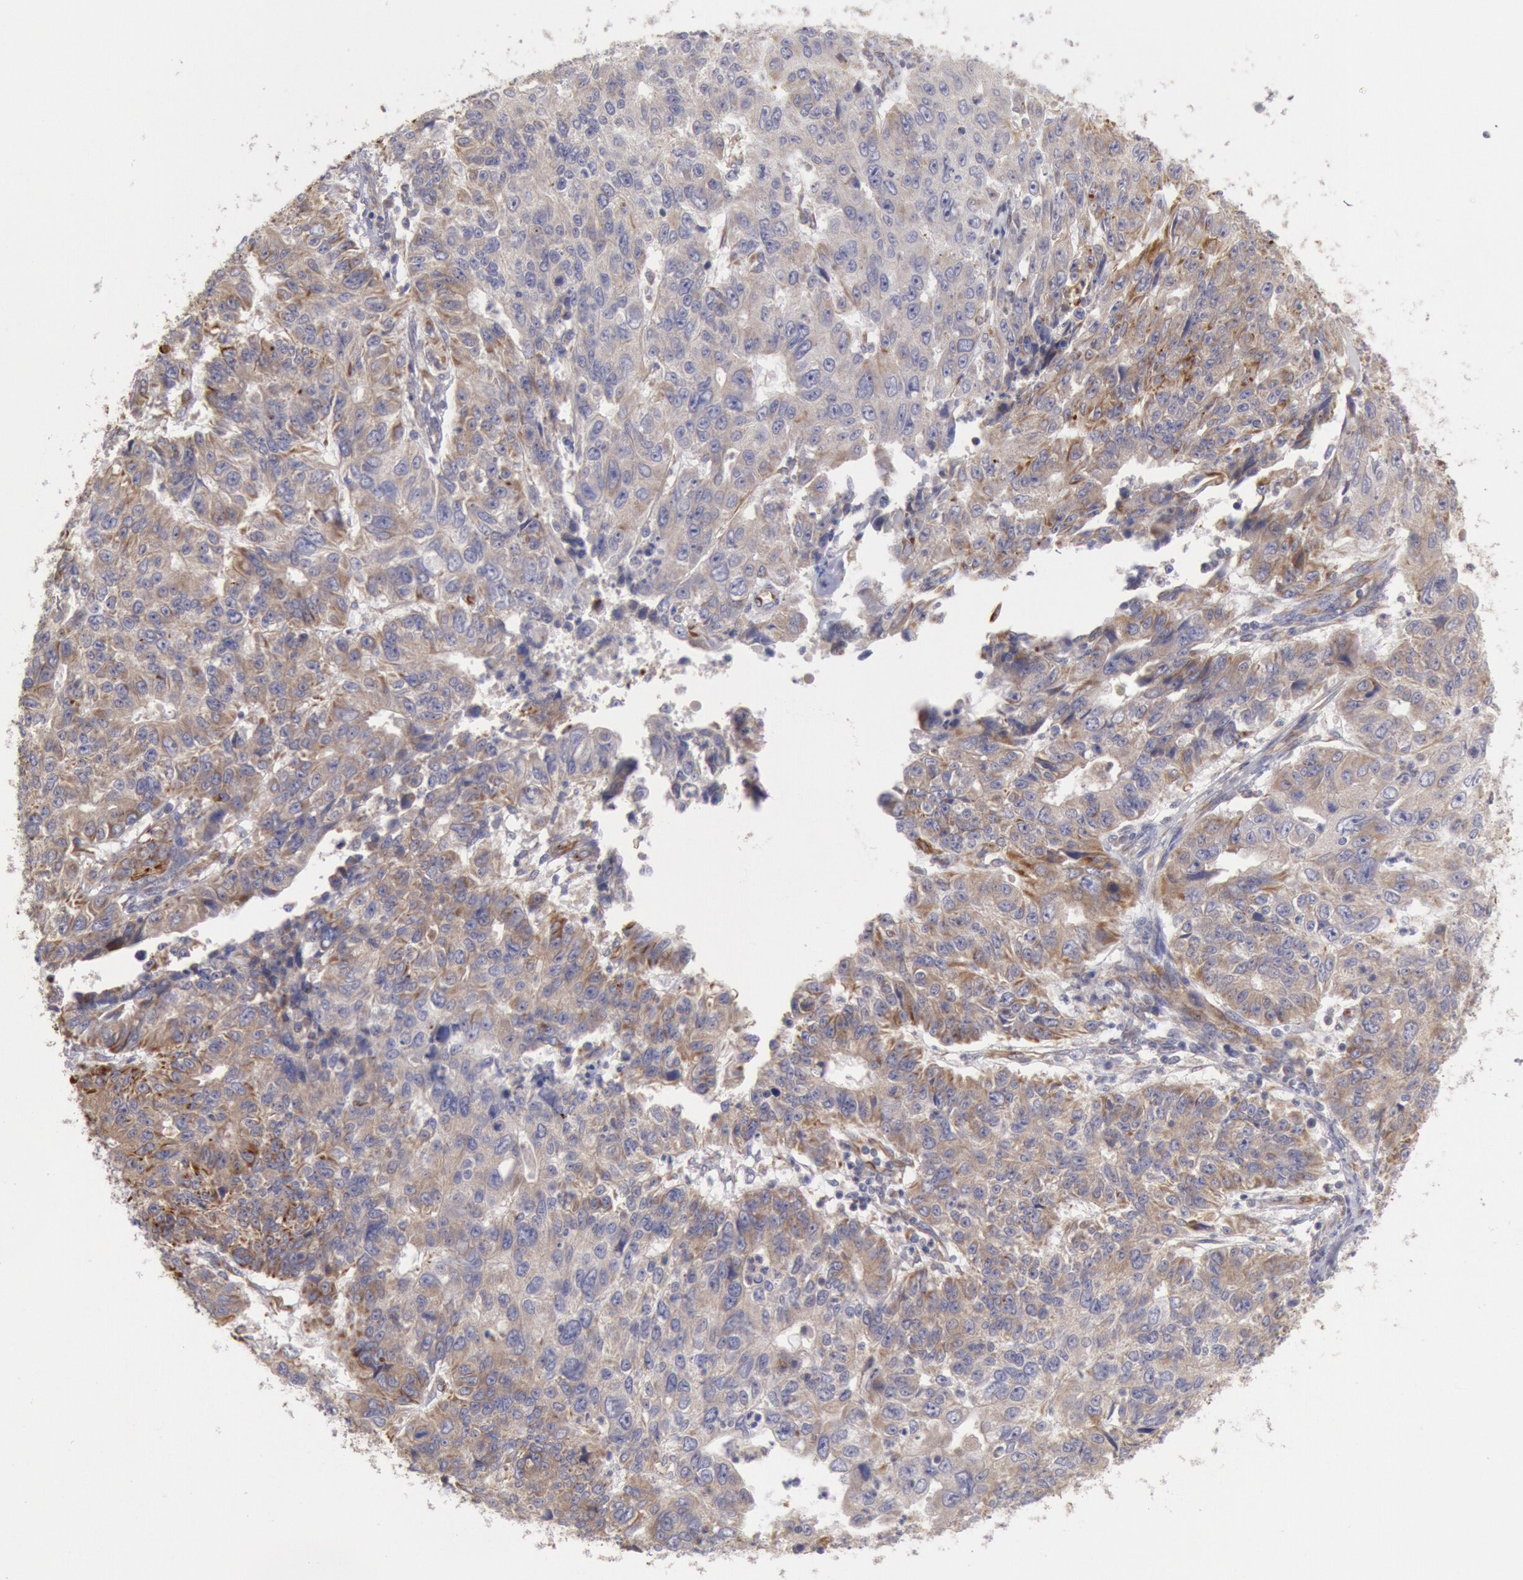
{"staining": {"intensity": "weak", "quantity": ">75%", "location": "cytoplasmic/membranous"}, "tissue": "endometrial cancer", "cell_type": "Tumor cells", "image_type": "cancer", "snomed": [{"axis": "morphology", "description": "Adenocarcinoma, NOS"}, {"axis": "topography", "description": "Endometrium"}], "caption": "Protein analysis of endometrial cancer (adenocarcinoma) tissue demonstrates weak cytoplasmic/membranous staining in about >75% of tumor cells.", "gene": "RNF139", "patient": {"sex": "female", "age": 42}}